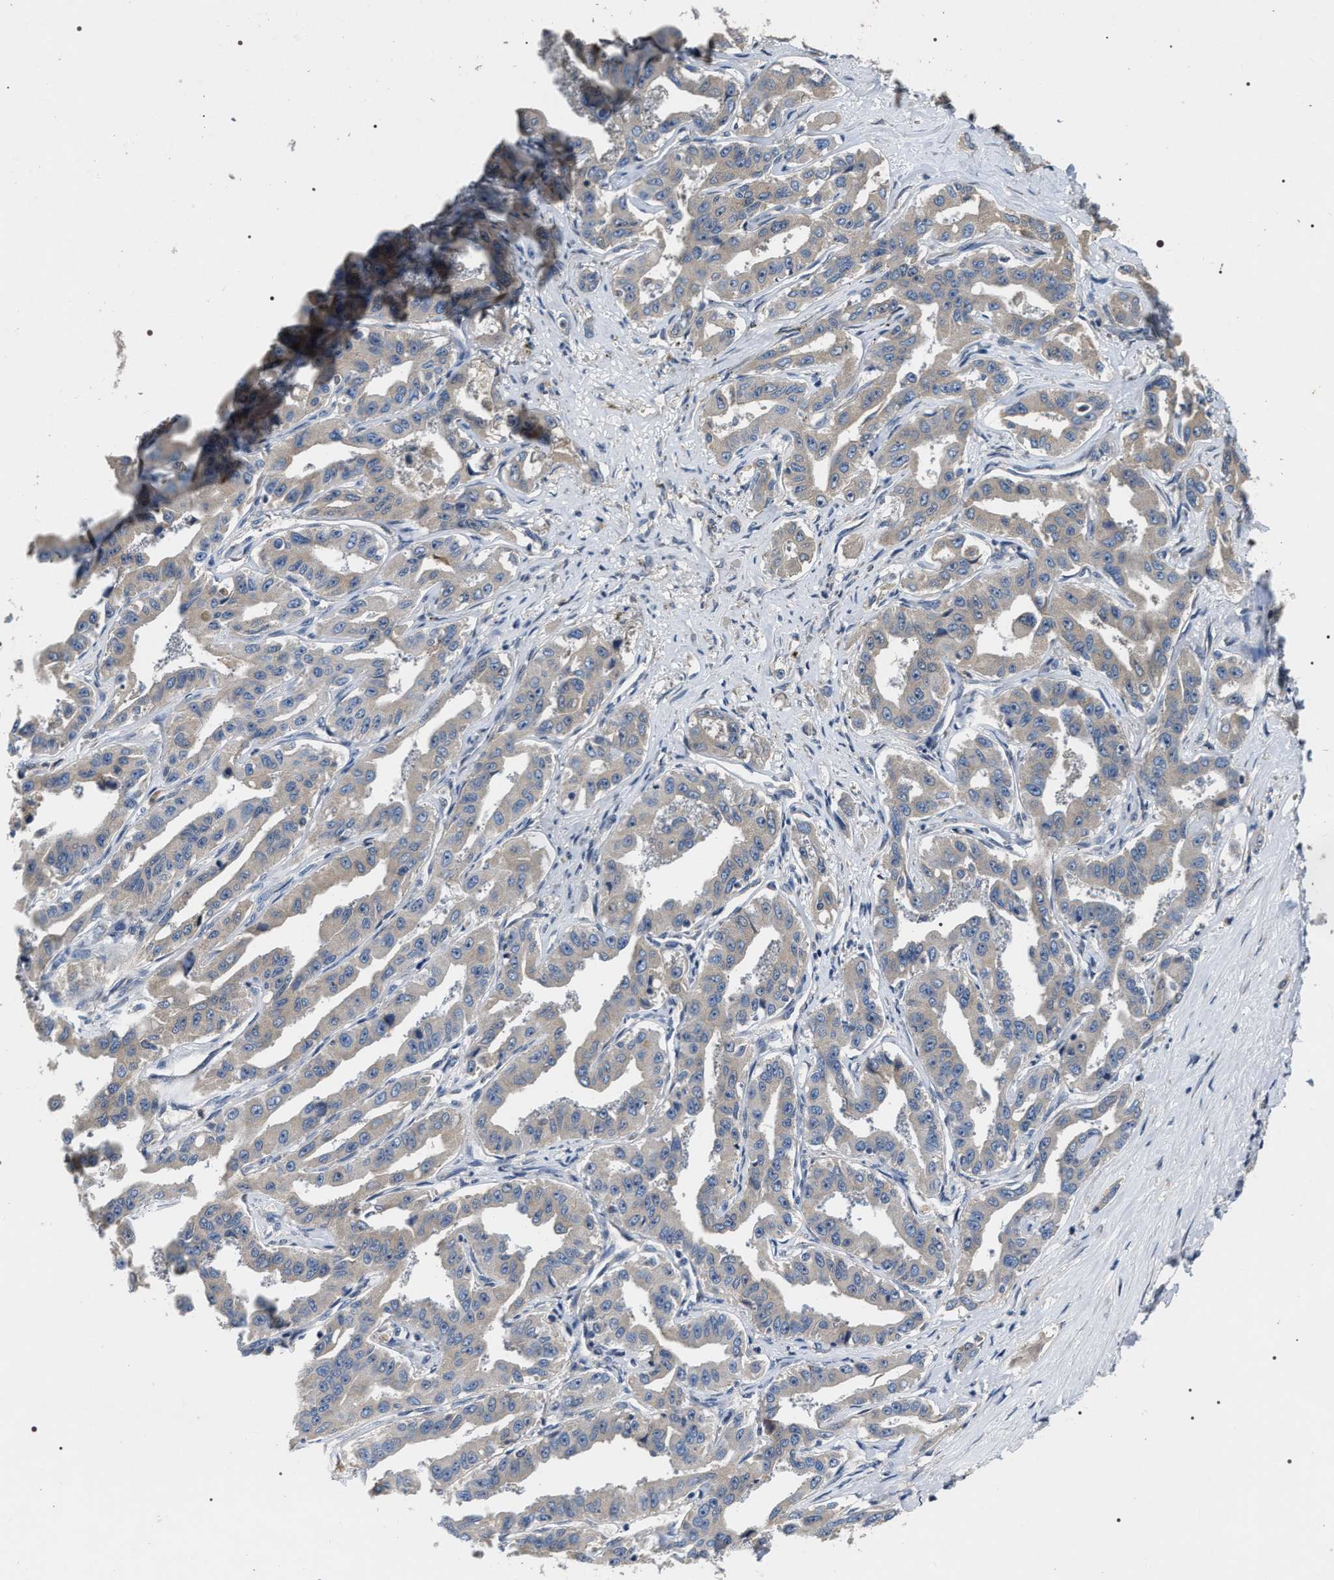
{"staining": {"intensity": "weak", "quantity": ">75%", "location": "cytoplasmic/membranous"}, "tissue": "liver cancer", "cell_type": "Tumor cells", "image_type": "cancer", "snomed": [{"axis": "morphology", "description": "Cholangiocarcinoma"}, {"axis": "topography", "description": "Liver"}], "caption": "Immunohistochemistry (IHC) (DAB) staining of human liver cholangiocarcinoma shows weak cytoplasmic/membranous protein expression in approximately >75% of tumor cells.", "gene": "IFT81", "patient": {"sex": "male", "age": 59}}